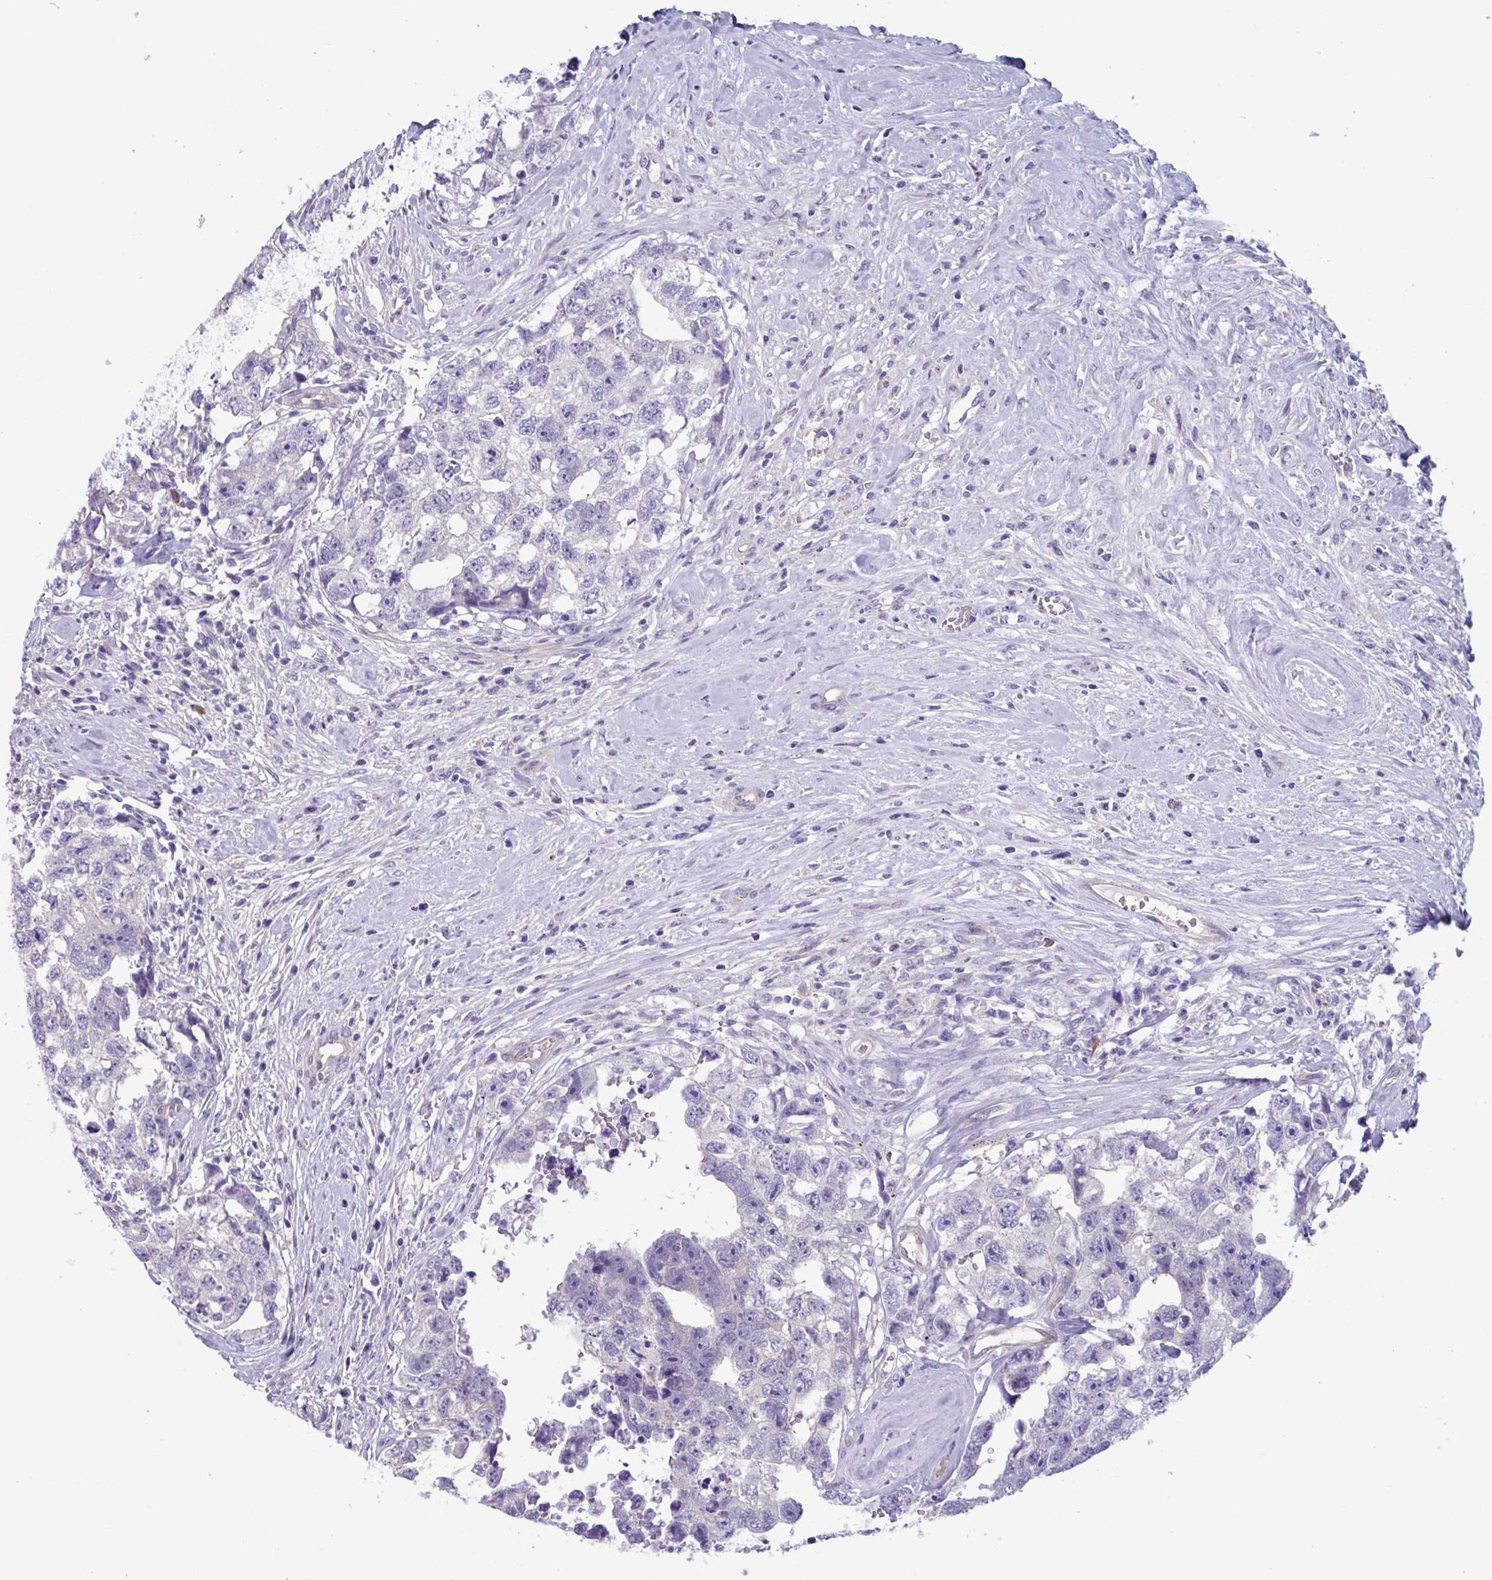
{"staining": {"intensity": "negative", "quantity": "none", "location": "none"}, "tissue": "testis cancer", "cell_type": "Tumor cells", "image_type": "cancer", "snomed": [{"axis": "morphology", "description": "Carcinoma, Embryonal, NOS"}, {"axis": "topography", "description": "Testis"}], "caption": "Image shows no protein staining in tumor cells of testis cancer (embryonal carcinoma) tissue.", "gene": "LPIN3", "patient": {"sex": "male", "age": 22}}